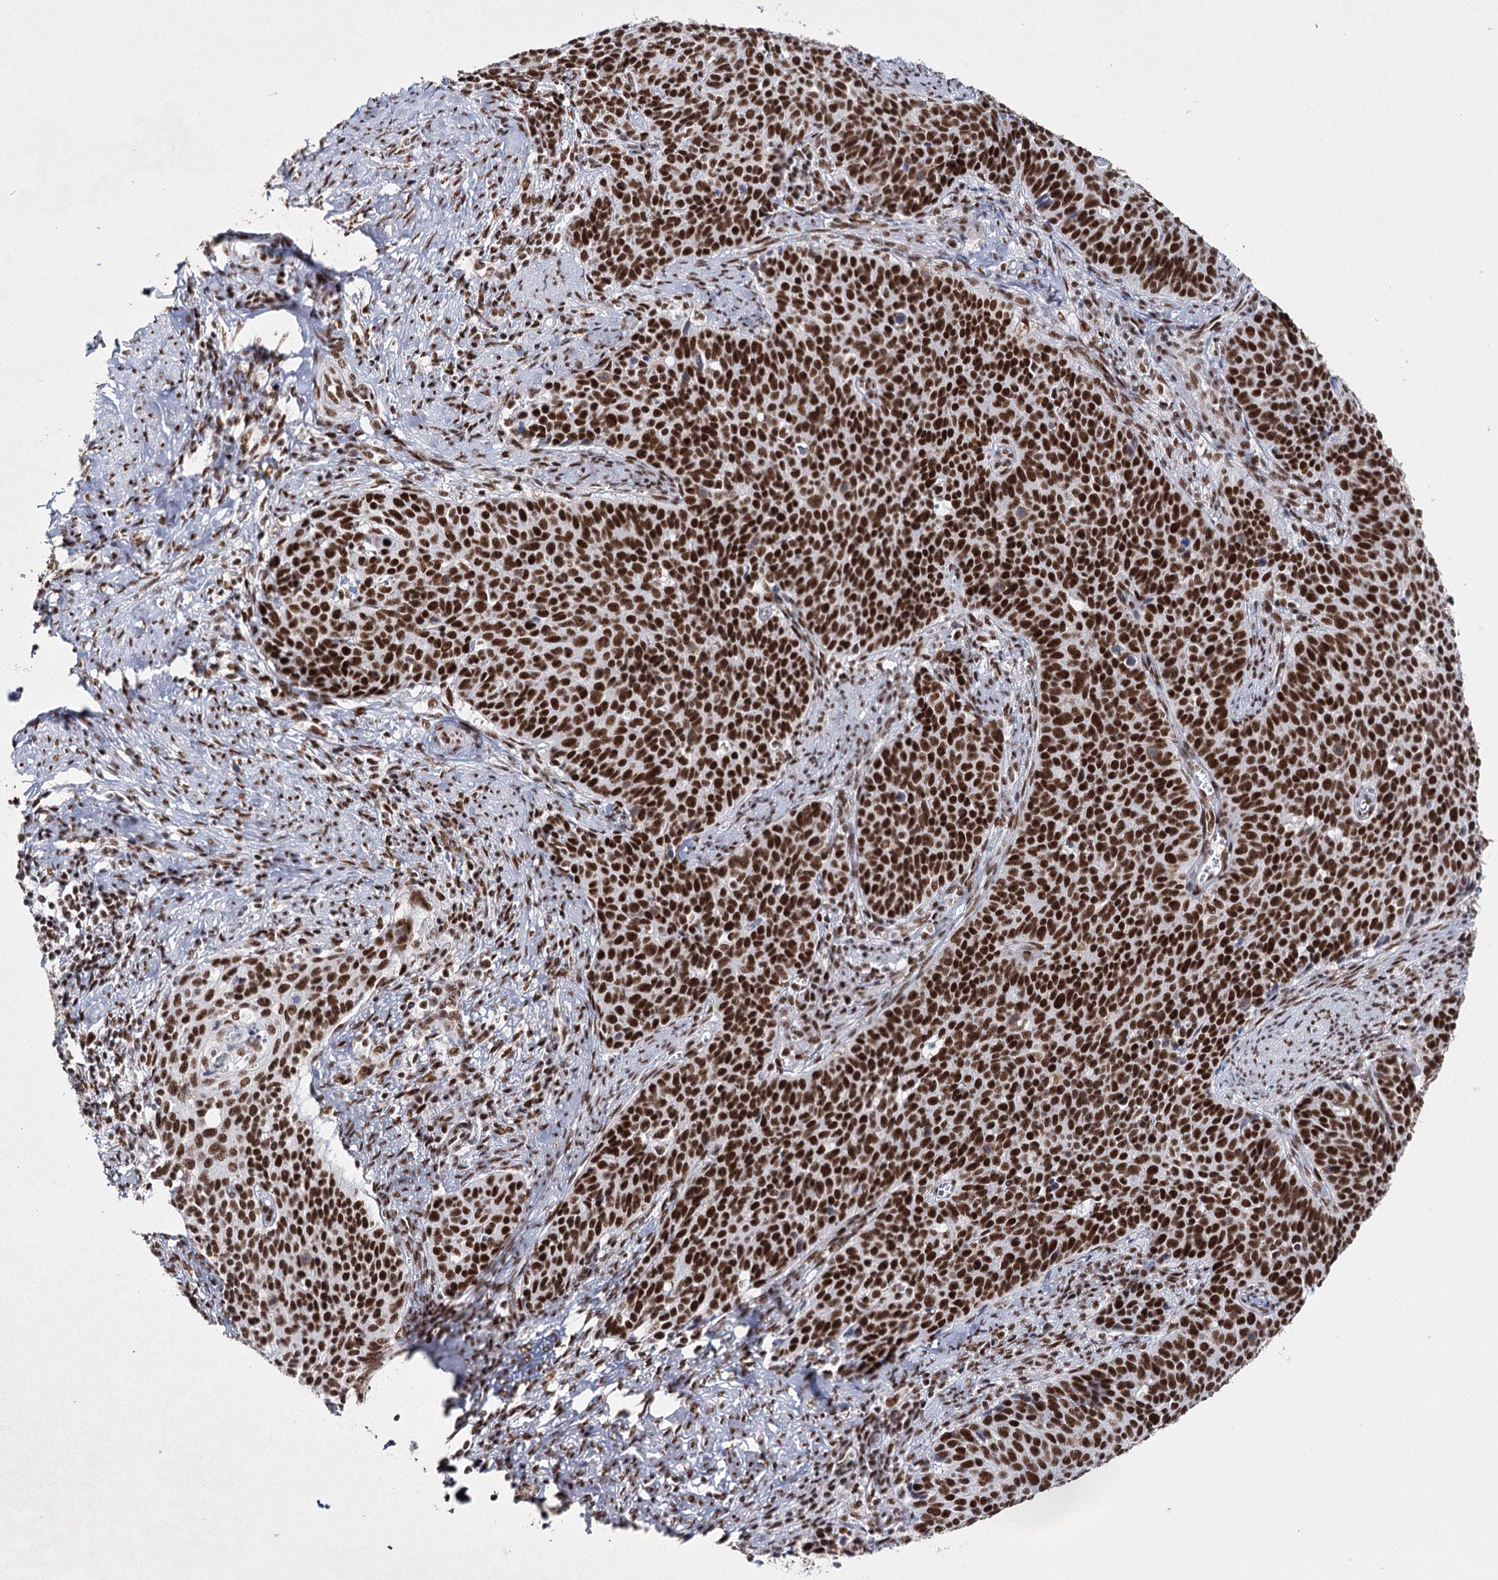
{"staining": {"intensity": "strong", "quantity": ">75%", "location": "nuclear"}, "tissue": "cervical cancer", "cell_type": "Tumor cells", "image_type": "cancer", "snomed": [{"axis": "morphology", "description": "Squamous cell carcinoma, NOS"}, {"axis": "topography", "description": "Cervix"}], "caption": "A brown stain shows strong nuclear positivity of a protein in human cervical cancer (squamous cell carcinoma) tumor cells. (brown staining indicates protein expression, while blue staining denotes nuclei).", "gene": "SCAF8", "patient": {"sex": "female", "age": 39}}